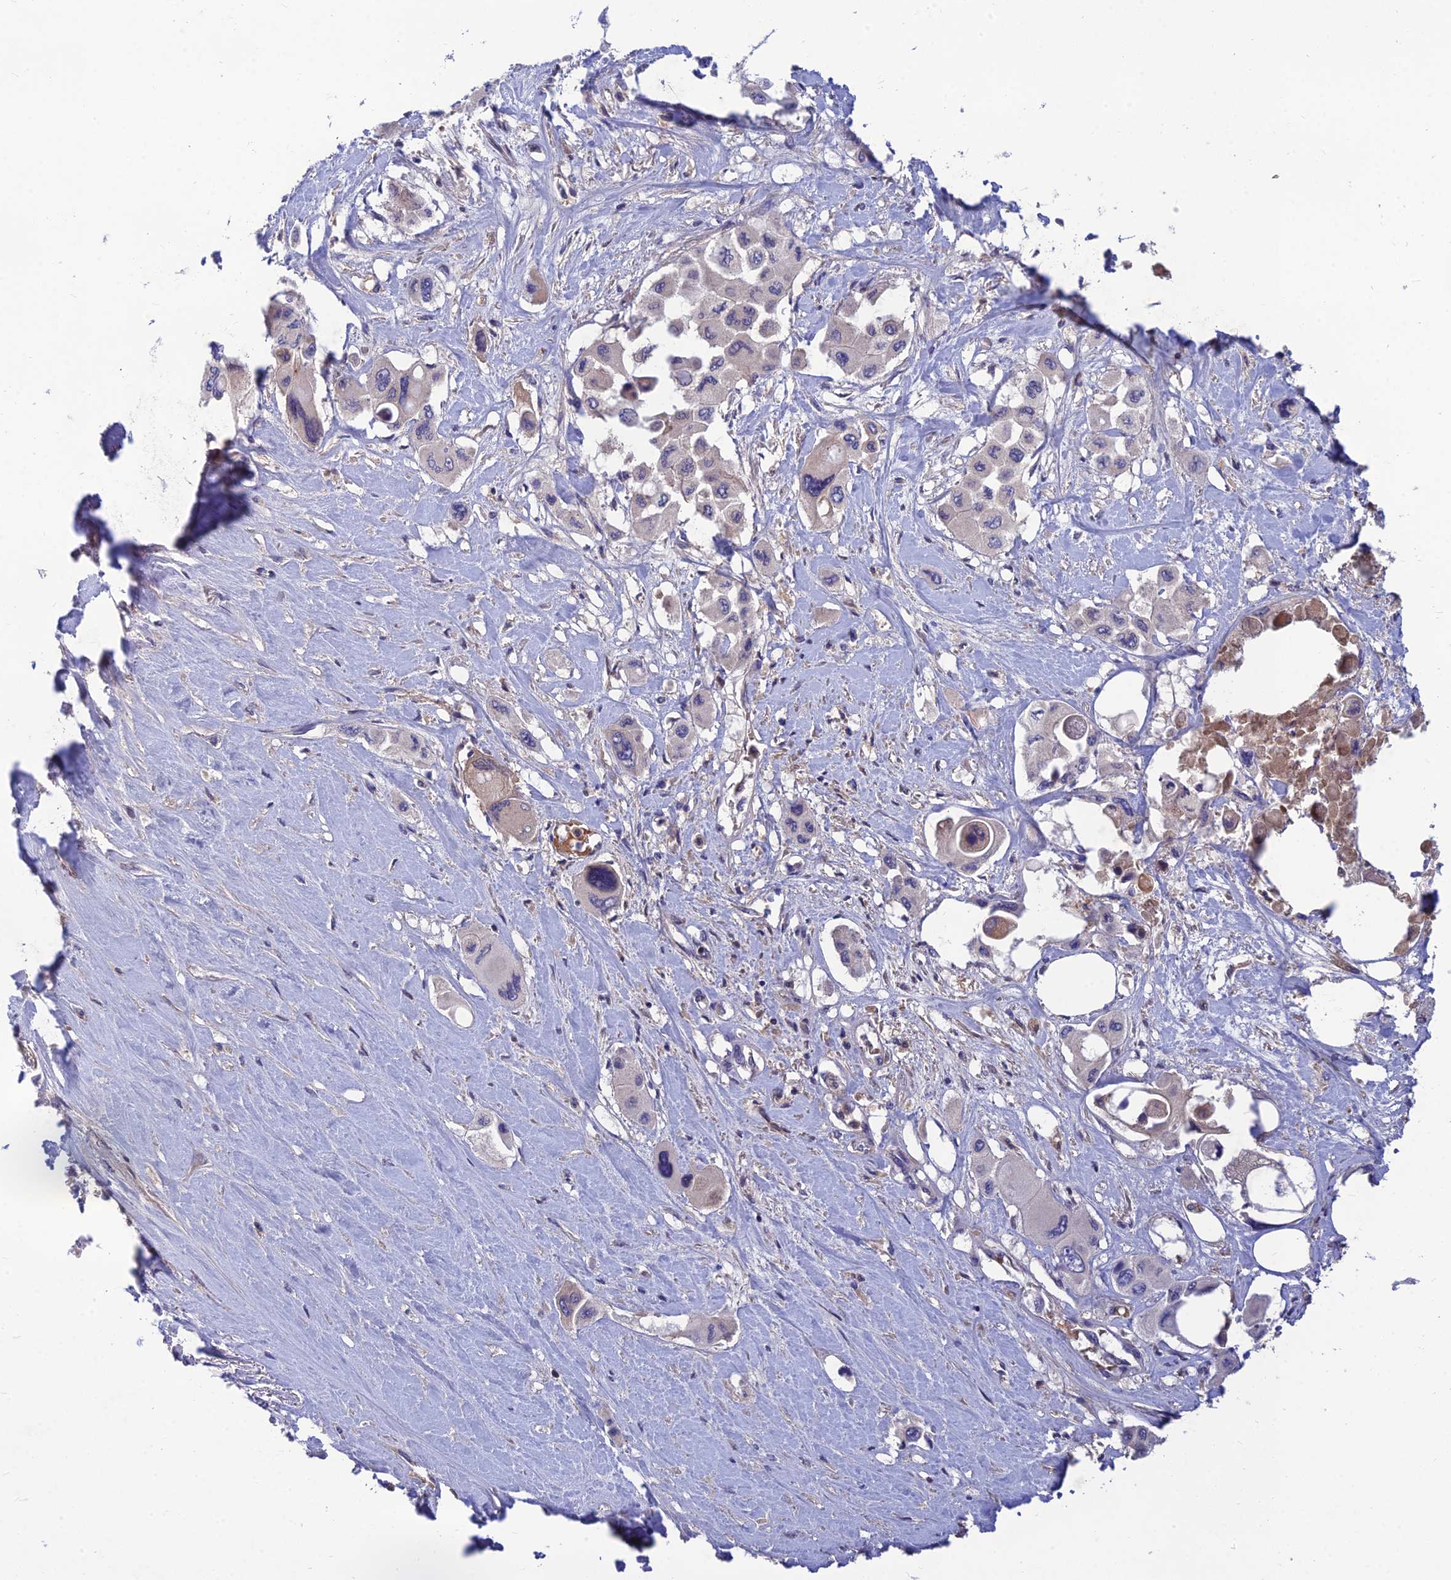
{"staining": {"intensity": "negative", "quantity": "none", "location": "none"}, "tissue": "pancreatic cancer", "cell_type": "Tumor cells", "image_type": "cancer", "snomed": [{"axis": "morphology", "description": "Adenocarcinoma, NOS"}, {"axis": "topography", "description": "Pancreas"}], "caption": "Tumor cells are negative for brown protein staining in pancreatic cancer.", "gene": "FAM151B", "patient": {"sex": "male", "age": 92}}